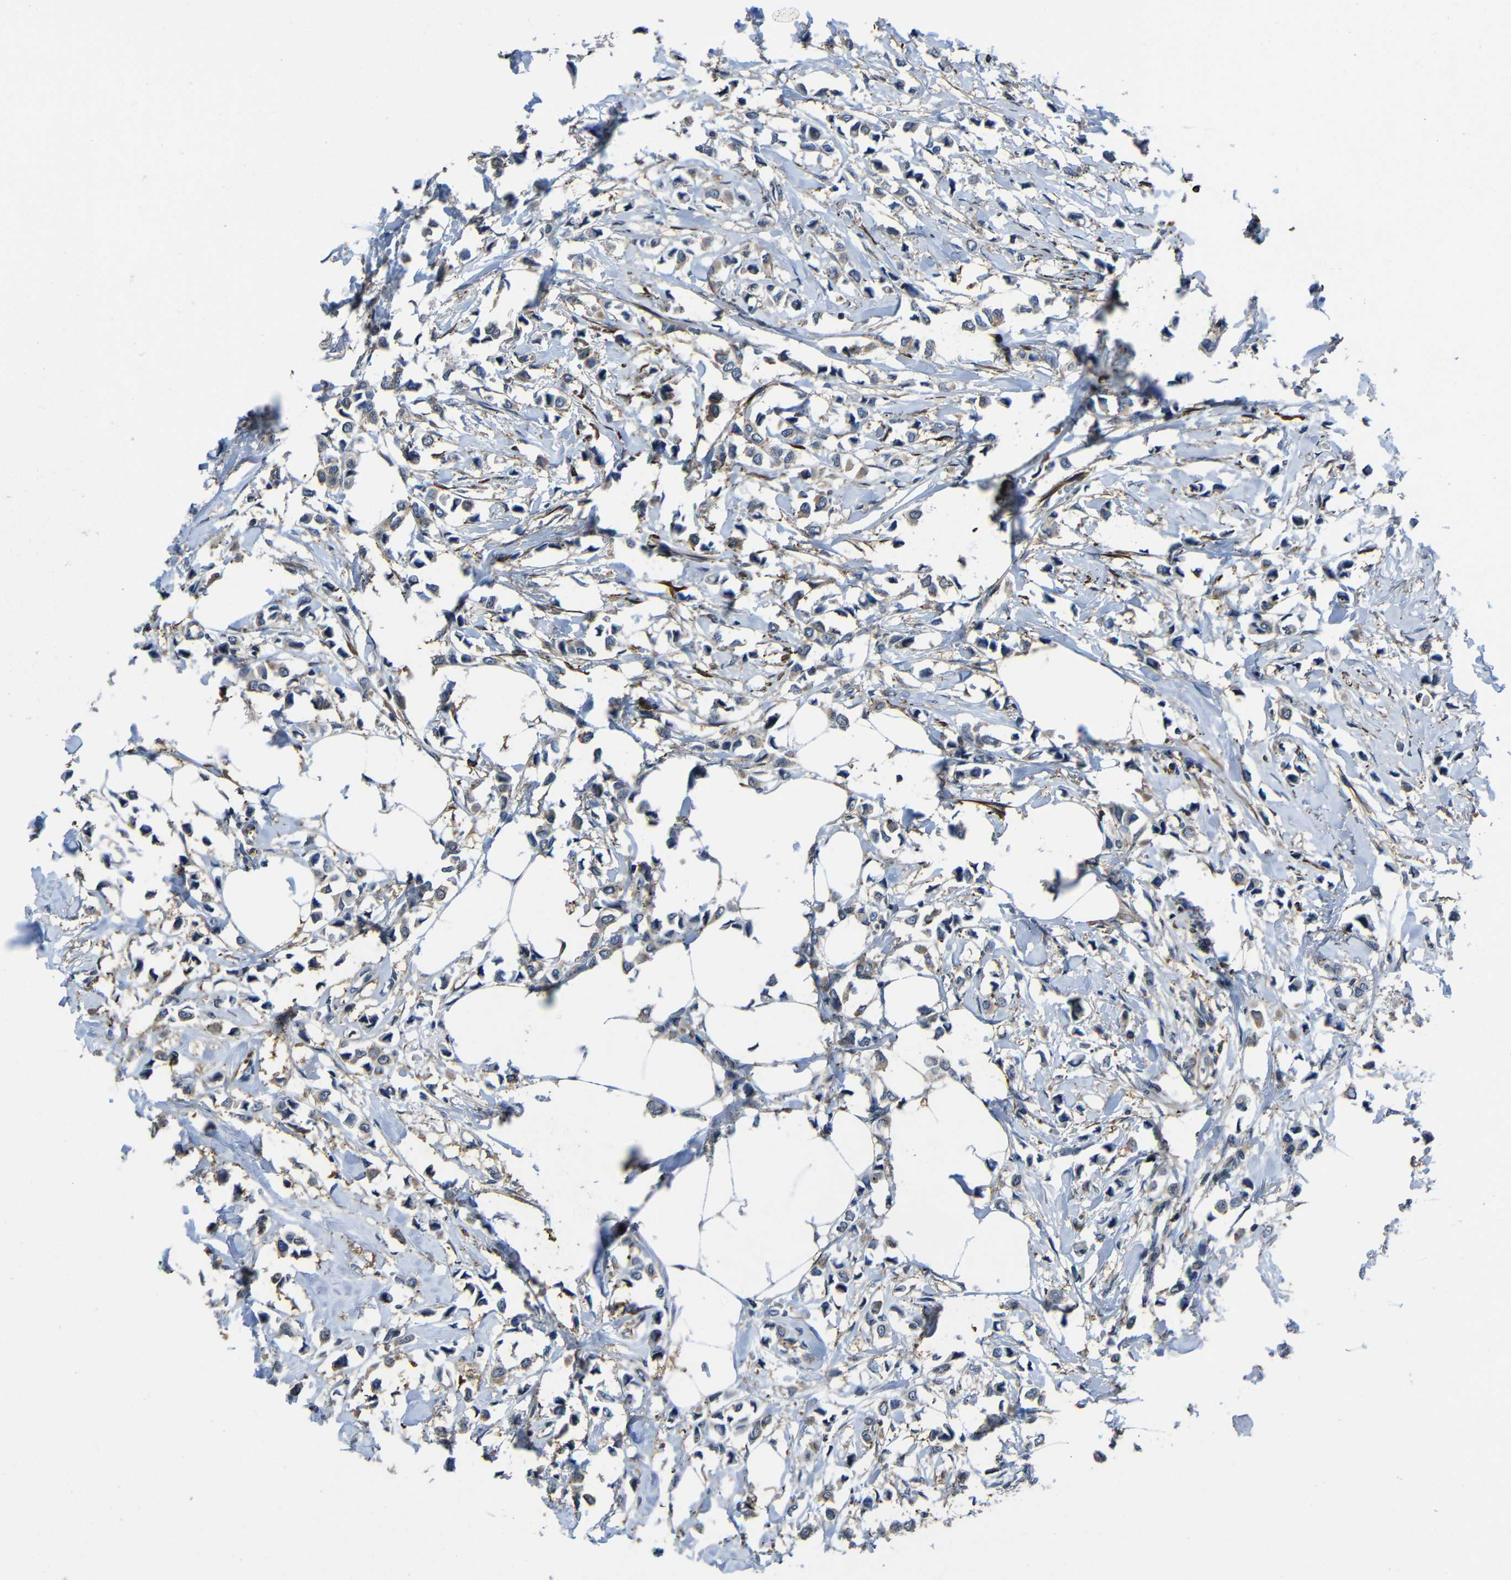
{"staining": {"intensity": "moderate", "quantity": ">75%", "location": "cytoplasmic/membranous"}, "tissue": "breast cancer", "cell_type": "Tumor cells", "image_type": "cancer", "snomed": [{"axis": "morphology", "description": "Lobular carcinoma"}, {"axis": "topography", "description": "Breast"}], "caption": "A medium amount of moderate cytoplasmic/membranous positivity is present in about >75% of tumor cells in breast lobular carcinoma tissue.", "gene": "GDI1", "patient": {"sex": "female", "age": 51}}